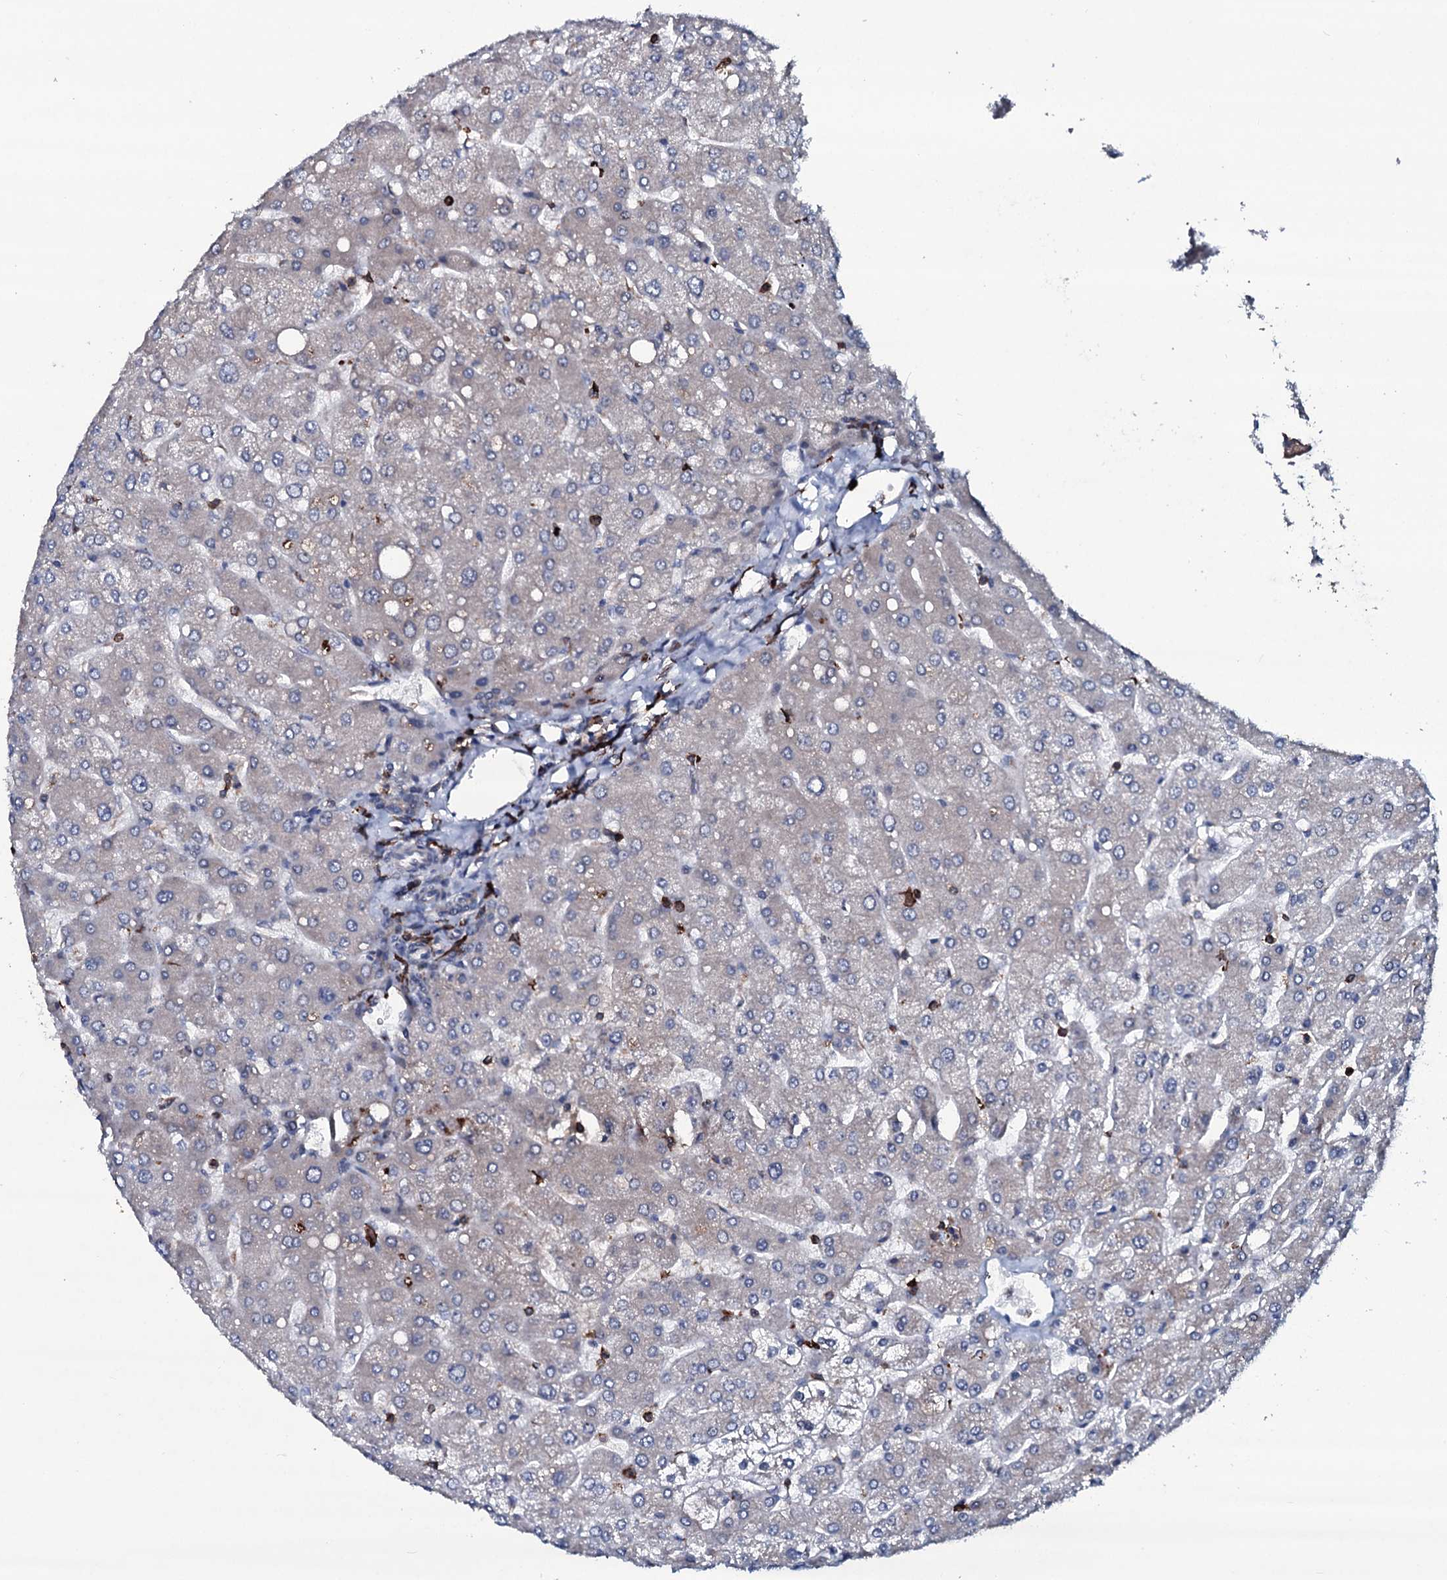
{"staining": {"intensity": "negative", "quantity": "none", "location": "none"}, "tissue": "liver", "cell_type": "Cholangiocytes", "image_type": "normal", "snomed": [{"axis": "morphology", "description": "Normal tissue, NOS"}, {"axis": "topography", "description": "Liver"}], "caption": "IHC histopathology image of benign liver: human liver stained with DAB shows no significant protein positivity in cholangiocytes.", "gene": "OGFOD2", "patient": {"sex": "male", "age": 55}}